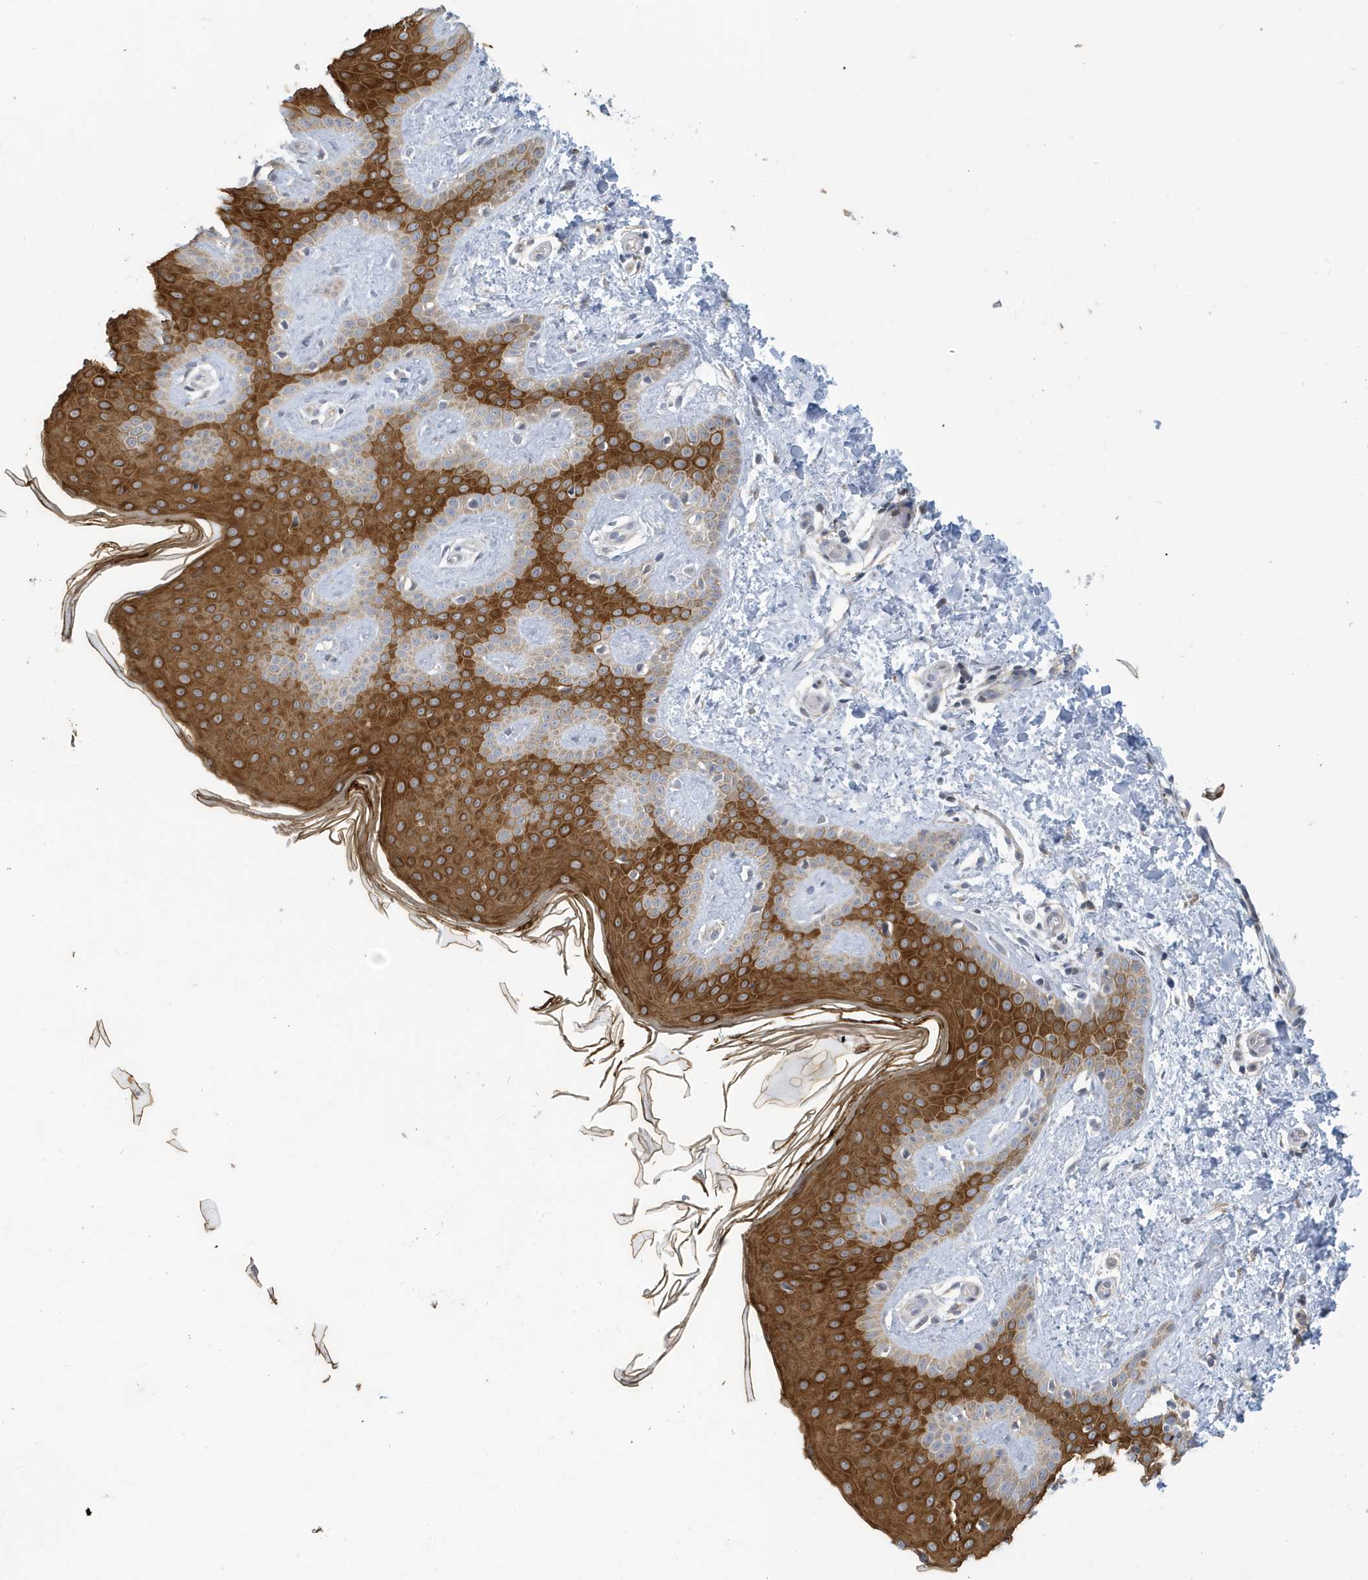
{"staining": {"intensity": "negative", "quantity": "none", "location": "none"}, "tissue": "skin", "cell_type": "Fibroblasts", "image_type": "normal", "snomed": [{"axis": "morphology", "description": "Normal tissue, NOS"}, {"axis": "topography", "description": "Skin"}], "caption": "Protein analysis of normal skin shows no significant staining in fibroblasts. (DAB IHC with hematoxylin counter stain).", "gene": "ZNF654", "patient": {"sex": "male", "age": 36}}